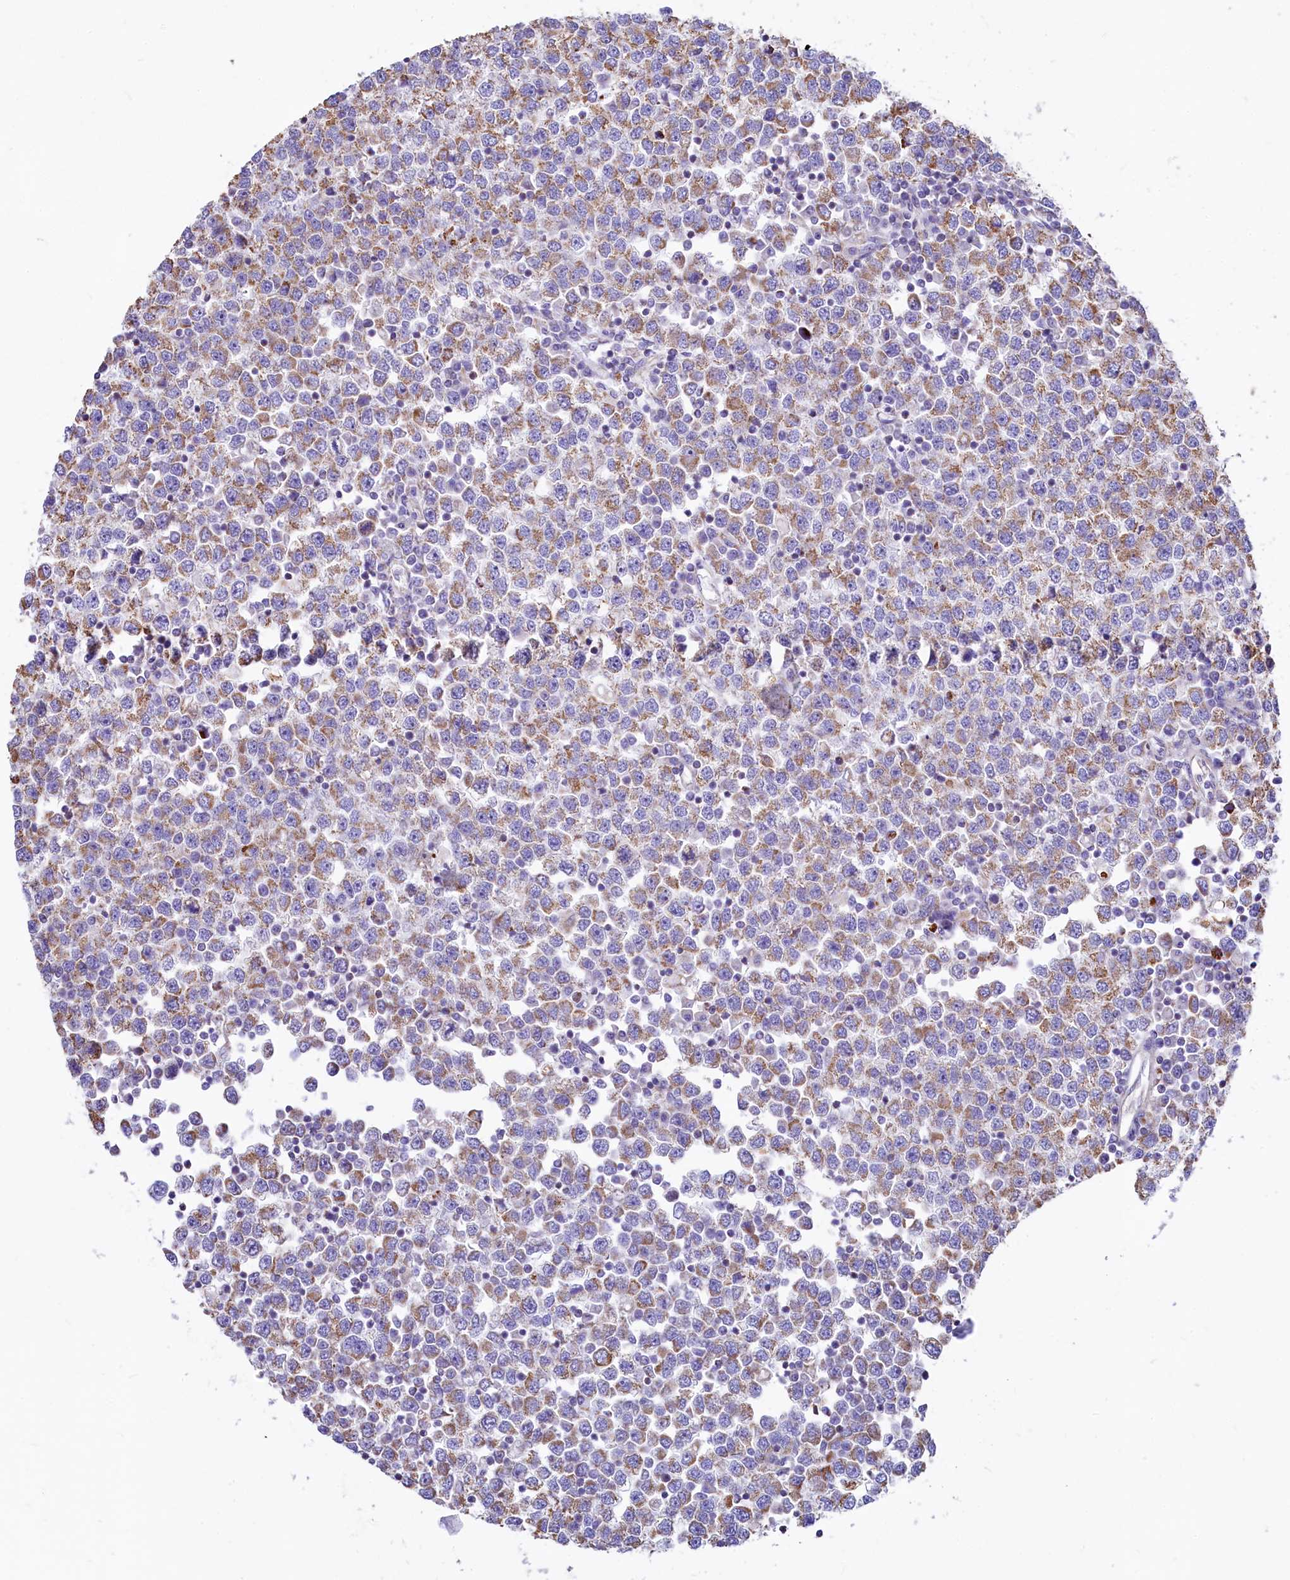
{"staining": {"intensity": "moderate", "quantity": "25%-75%", "location": "cytoplasmic/membranous"}, "tissue": "testis cancer", "cell_type": "Tumor cells", "image_type": "cancer", "snomed": [{"axis": "morphology", "description": "Seminoma, NOS"}, {"axis": "topography", "description": "Testis"}], "caption": "Testis cancer (seminoma) stained for a protein exhibits moderate cytoplasmic/membranous positivity in tumor cells.", "gene": "VWCE", "patient": {"sex": "male", "age": 65}}